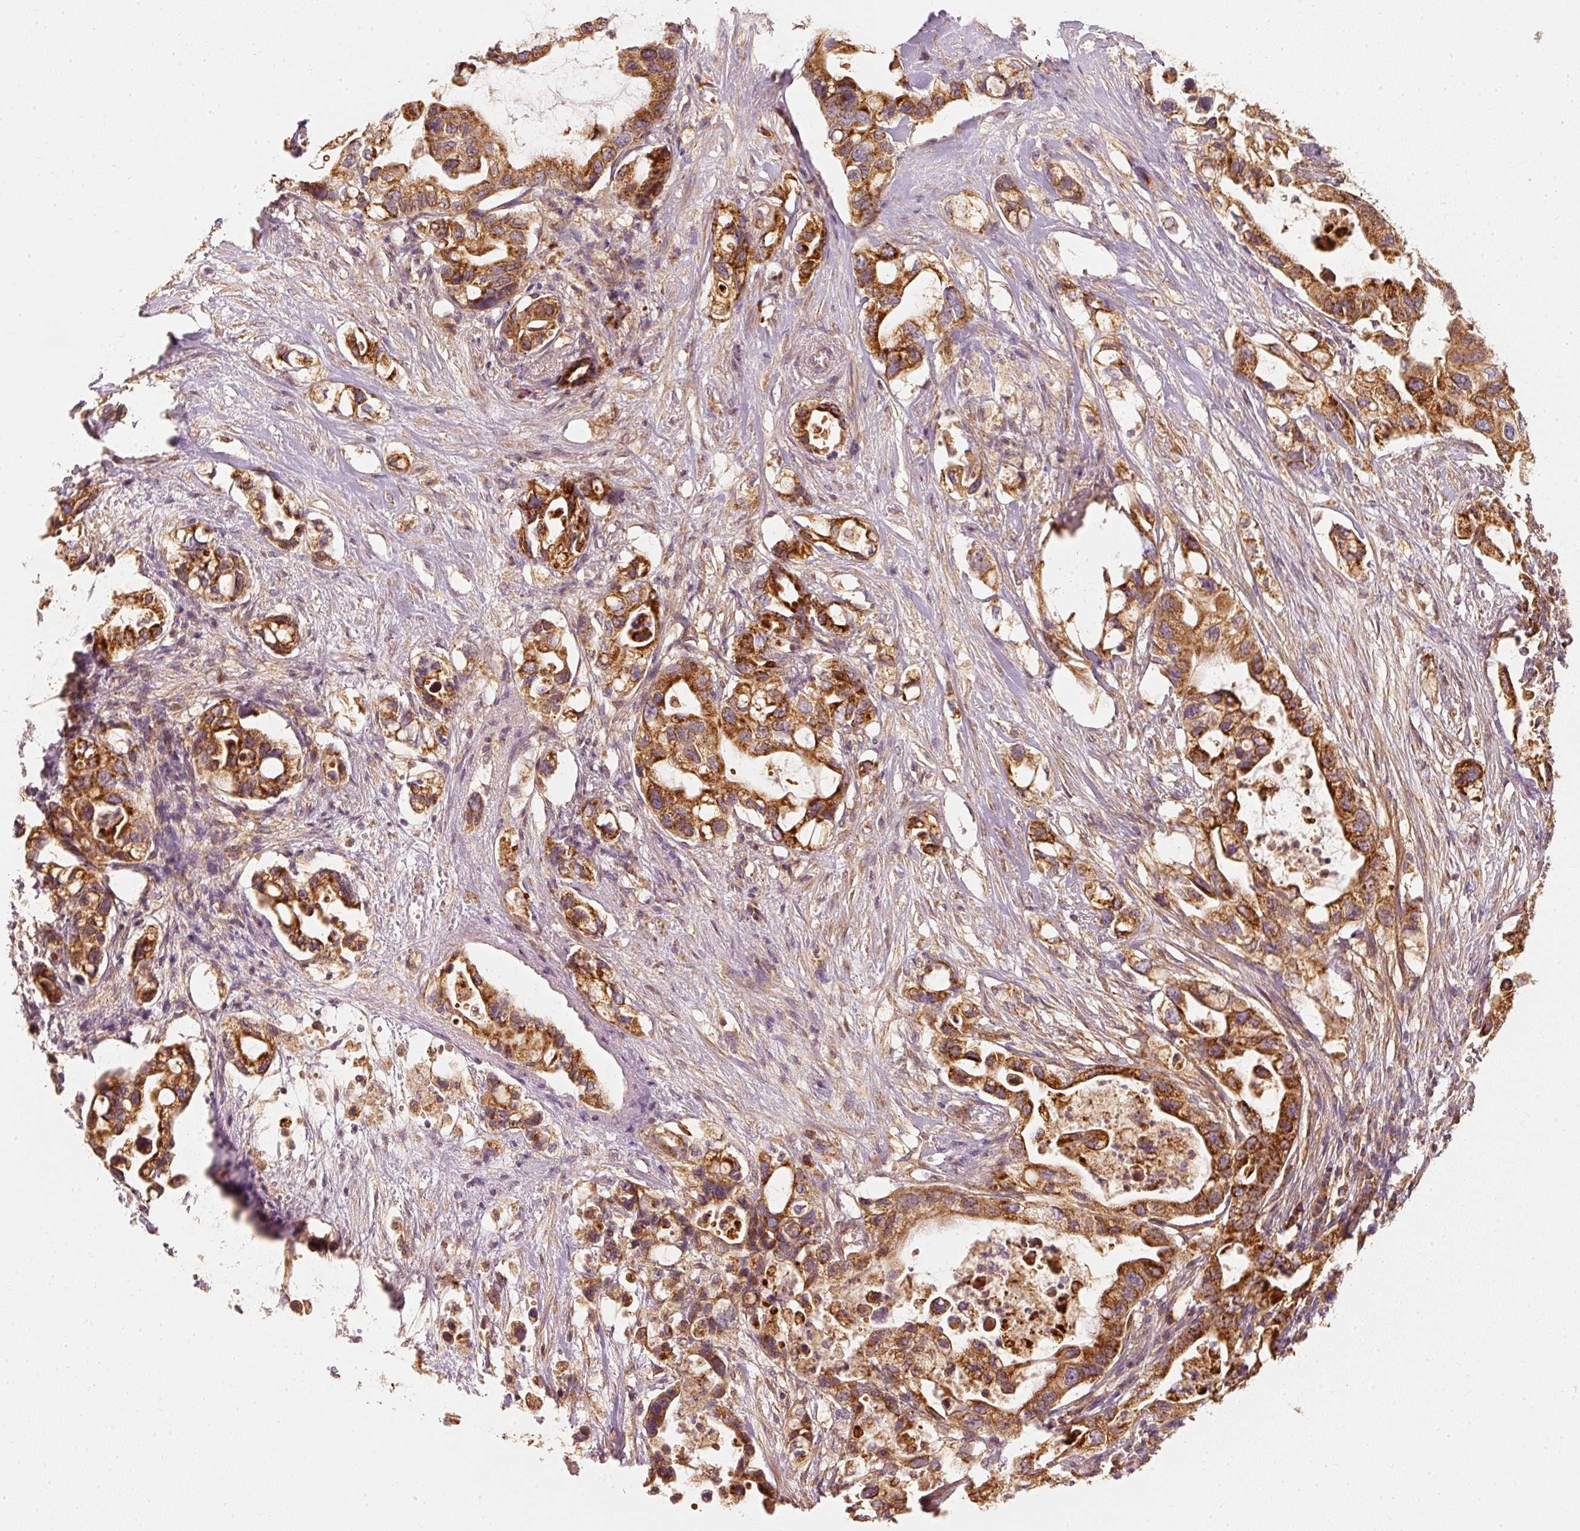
{"staining": {"intensity": "strong", "quantity": ">75%", "location": "cytoplasmic/membranous"}, "tissue": "pancreatic cancer", "cell_type": "Tumor cells", "image_type": "cancer", "snomed": [{"axis": "morphology", "description": "Adenocarcinoma, NOS"}, {"axis": "topography", "description": "Pancreas"}], "caption": "Immunohistochemistry (IHC) staining of pancreatic cancer, which exhibits high levels of strong cytoplasmic/membranous positivity in approximately >75% of tumor cells indicating strong cytoplasmic/membranous protein positivity. The staining was performed using DAB (brown) for protein detection and nuclei were counterstained in hematoxylin (blue).", "gene": "TOMM40", "patient": {"sex": "female", "age": 72}}